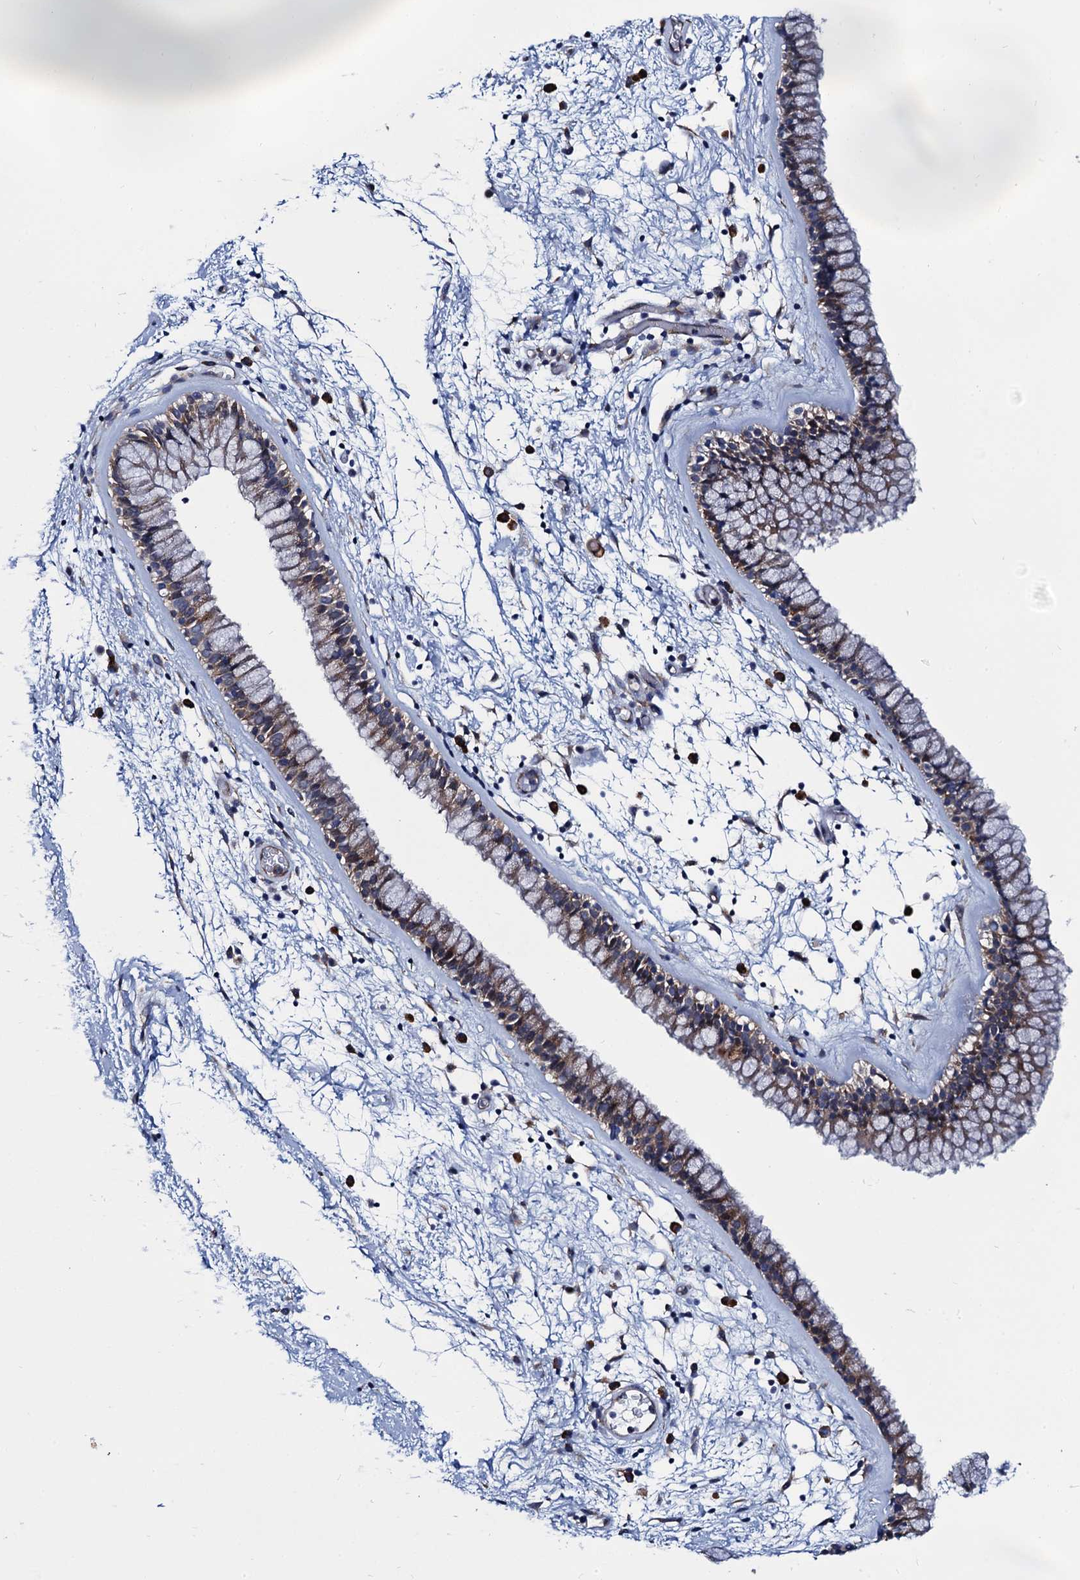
{"staining": {"intensity": "moderate", "quantity": "25%-75%", "location": "cytoplasmic/membranous"}, "tissue": "nasopharynx", "cell_type": "Respiratory epithelial cells", "image_type": "normal", "snomed": [{"axis": "morphology", "description": "Normal tissue, NOS"}, {"axis": "morphology", "description": "Inflammation, NOS"}, {"axis": "topography", "description": "Nasopharynx"}], "caption": "Immunohistochemical staining of unremarkable human nasopharynx displays 25%-75% levels of moderate cytoplasmic/membranous protein expression in approximately 25%-75% of respiratory epithelial cells.", "gene": "PGLS", "patient": {"sex": "male", "age": 48}}